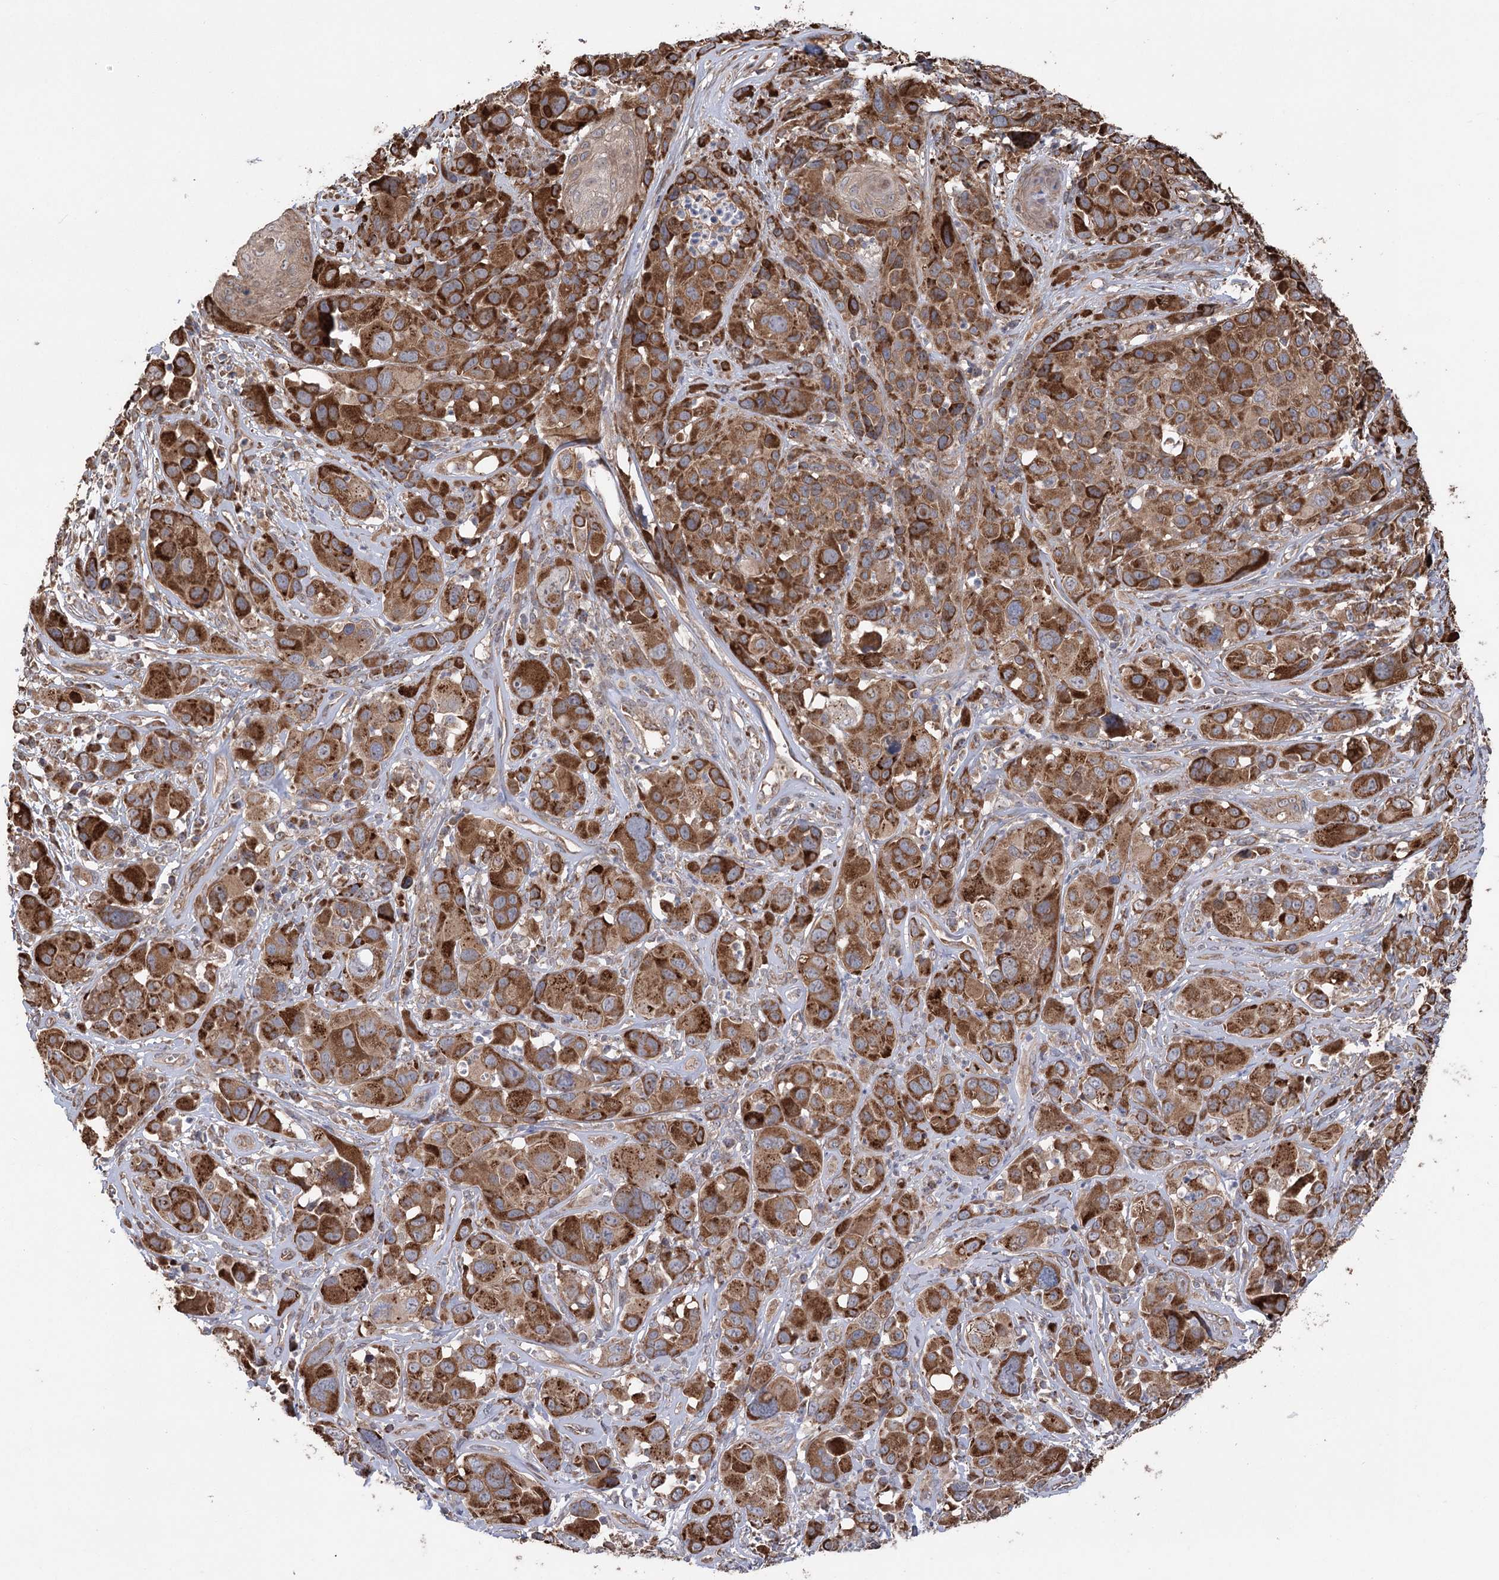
{"staining": {"intensity": "strong", "quantity": ">75%", "location": "cytoplasmic/membranous"}, "tissue": "melanoma", "cell_type": "Tumor cells", "image_type": "cancer", "snomed": [{"axis": "morphology", "description": "Malignant melanoma, NOS"}, {"axis": "topography", "description": "Skin of trunk"}], "caption": "Immunohistochemistry histopathology image of melanoma stained for a protein (brown), which shows high levels of strong cytoplasmic/membranous expression in approximately >75% of tumor cells.", "gene": "RWDD4", "patient": {"sex": "male", "age": 71}}